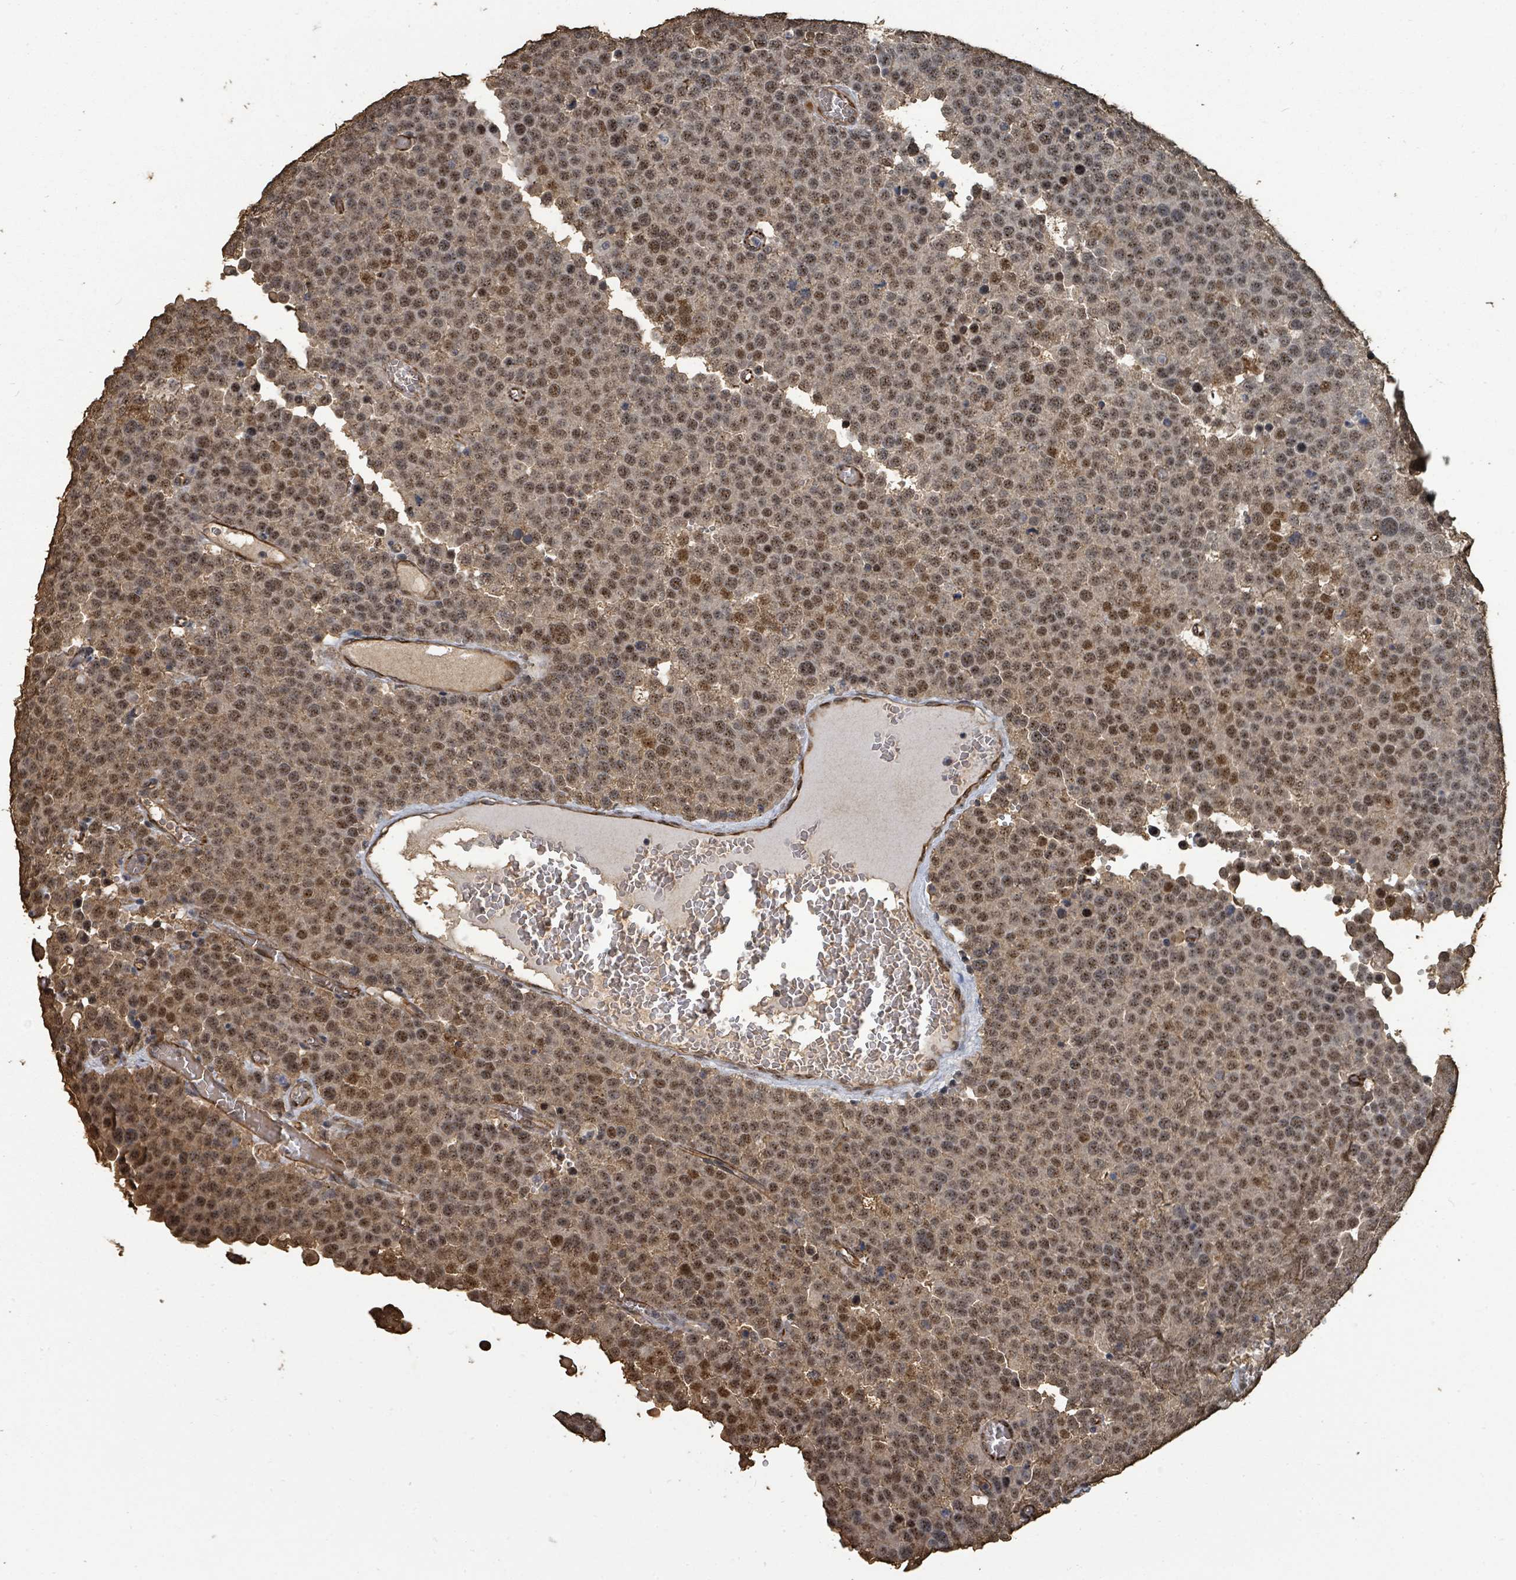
{"staining": {"intensity": "moderate", "quantity": ">75%", "location": "nuclear"}, "tissue": "testis cancer", "cell_type": "Tumor cells", "image_type": "cancer", "snomed": [{"axis": "morphology", "description": "Normal tissue, NOS"}, {"axis": "morphology", "description": "Seminoma, NOS"}, {"axis": "topography", "description": "Testis"}], "caption": "Immunohistochemistry (IHC) of human testis cancer (seminoma) displays medium levels of moderate nuclear expression in about >75% of tumor cells.", "gene": "C6orf52", "patient": {"sex": "male", "age": 71}}